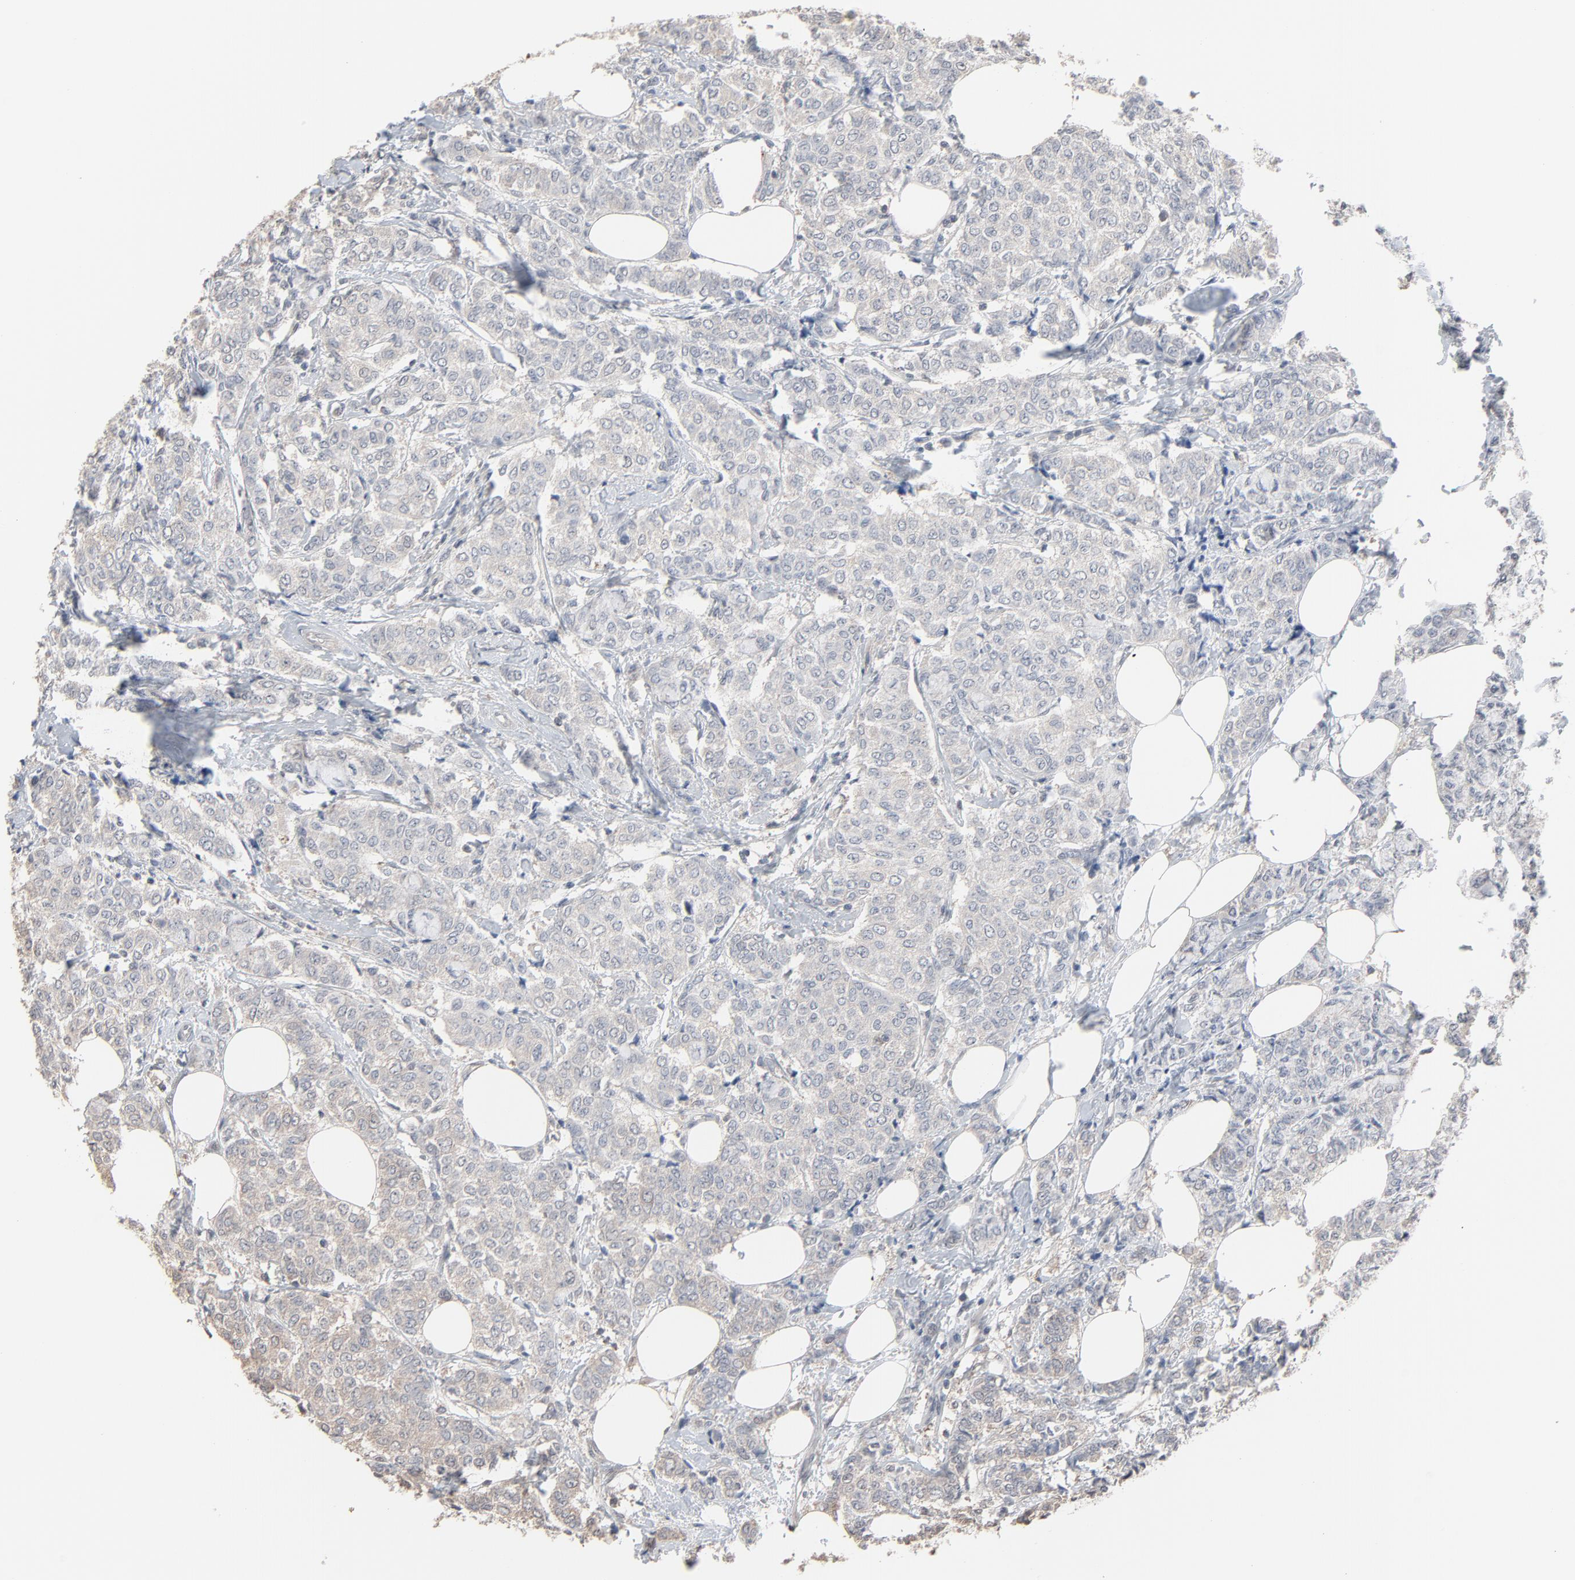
{"staining": {"intensity": "weak", "quantity": "25%-75%", "location": "cytoplasmic/membranous"}, "tissue": "breast cancer", "cell_type": "Tumor cells", "image_type": "cancer", "snomed": [{"axis": "morphology", "description": "Lobular carcinoma"}, {"axis": "topography", "description": "Breast"}], "caption": "Protein staining displays weak cytoplasmic/membranous staining in approximately 25%-75% of tumor cells in lobular carcinoma (breast).", "gene": "CCT5", "patient": {"sex": "female", "age": 60}}